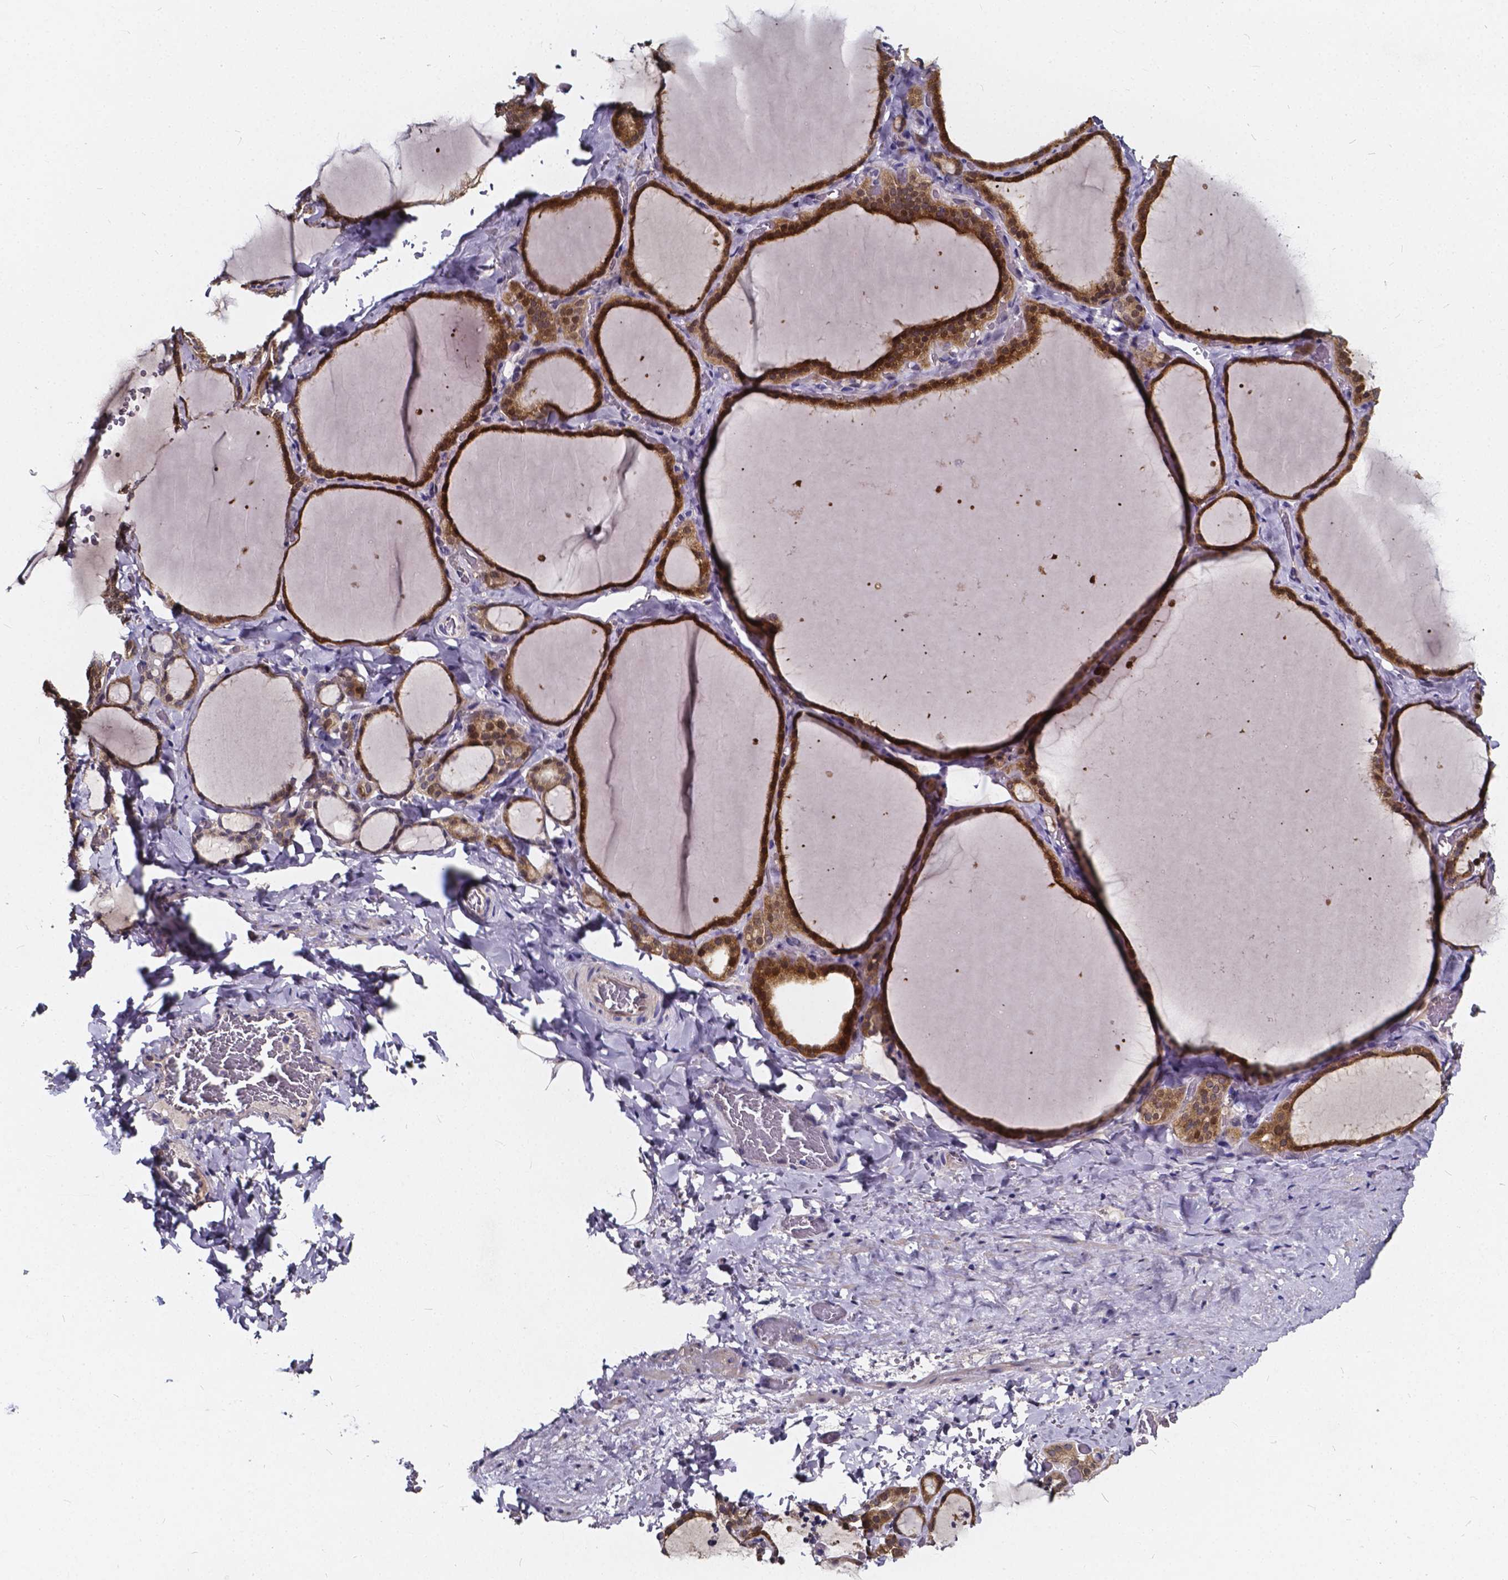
{"staining": {"intensity": "strong", "quantity": "25%-75%", "location": "cytoplasmic/membranous"}, "tissue": "thyroid gland", "cell_type": "Glandular cells", "image_type": "normal", "snomed": [{"axis": "morphology", "description": "Normal tissue, NOS"}, {"axis": "topography", "description": "Thyroid gland"}], "caption": "IHC micrograph of benign thyroid gland stained for a protein (brown), which demonstrates high levels of strong cytoplasmic/membranous staining in about 25%-75% of glandular cells.", "gene": "SOWAHA", "patient": {"sex": "female", "age": 22}}